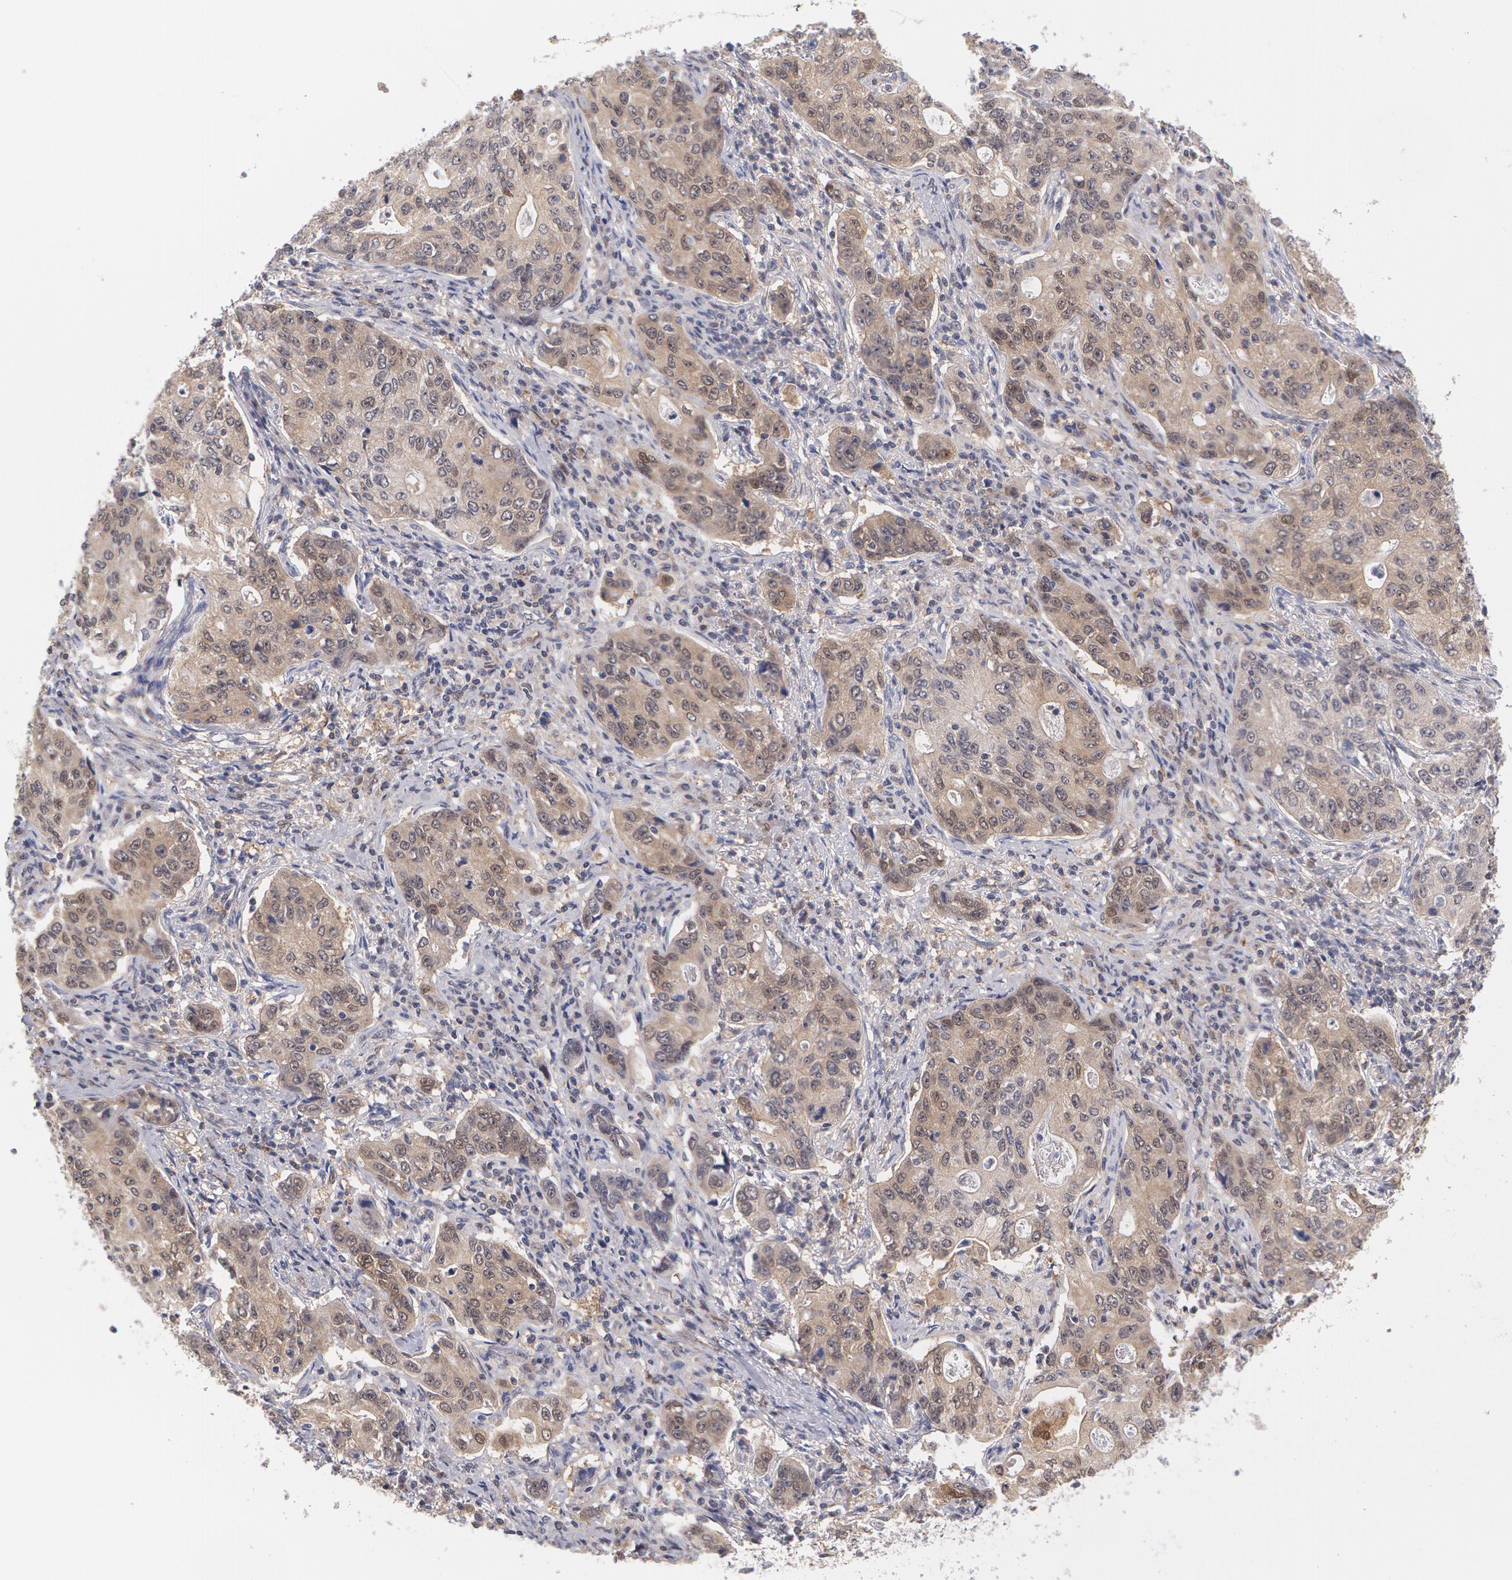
{"staining": {"intensity": "weak", "quantity": "25%-75%", "location": "cytoplasmic/membranous,nuclear"}, "tissue": "stomach cancer", "cell_type": "Tumor cells", "image_type": "cancer", "snomed": [{"axis": "morphology", "description": "Adenocarcinoma, NOS"}, {"axis": "topography", "description": "Esophagus"}, {"axis": "topography", "description": "Stomach"}], "caption": "DAB immunohistochemical staining of human stomach cancer (adenocarcinoma) displays weak cytoplasmic/membranous and nuclear protein staining in about 25%-75% of tumor cells. The protein is stained brown, and the nuclei are stained in blue (DAB (3,3'-diaminobenzidine) IHC with brightfield microscopy, high magnification).", "gene": "TXNRD1", "patient": {"sex": "male", "age": 74}}